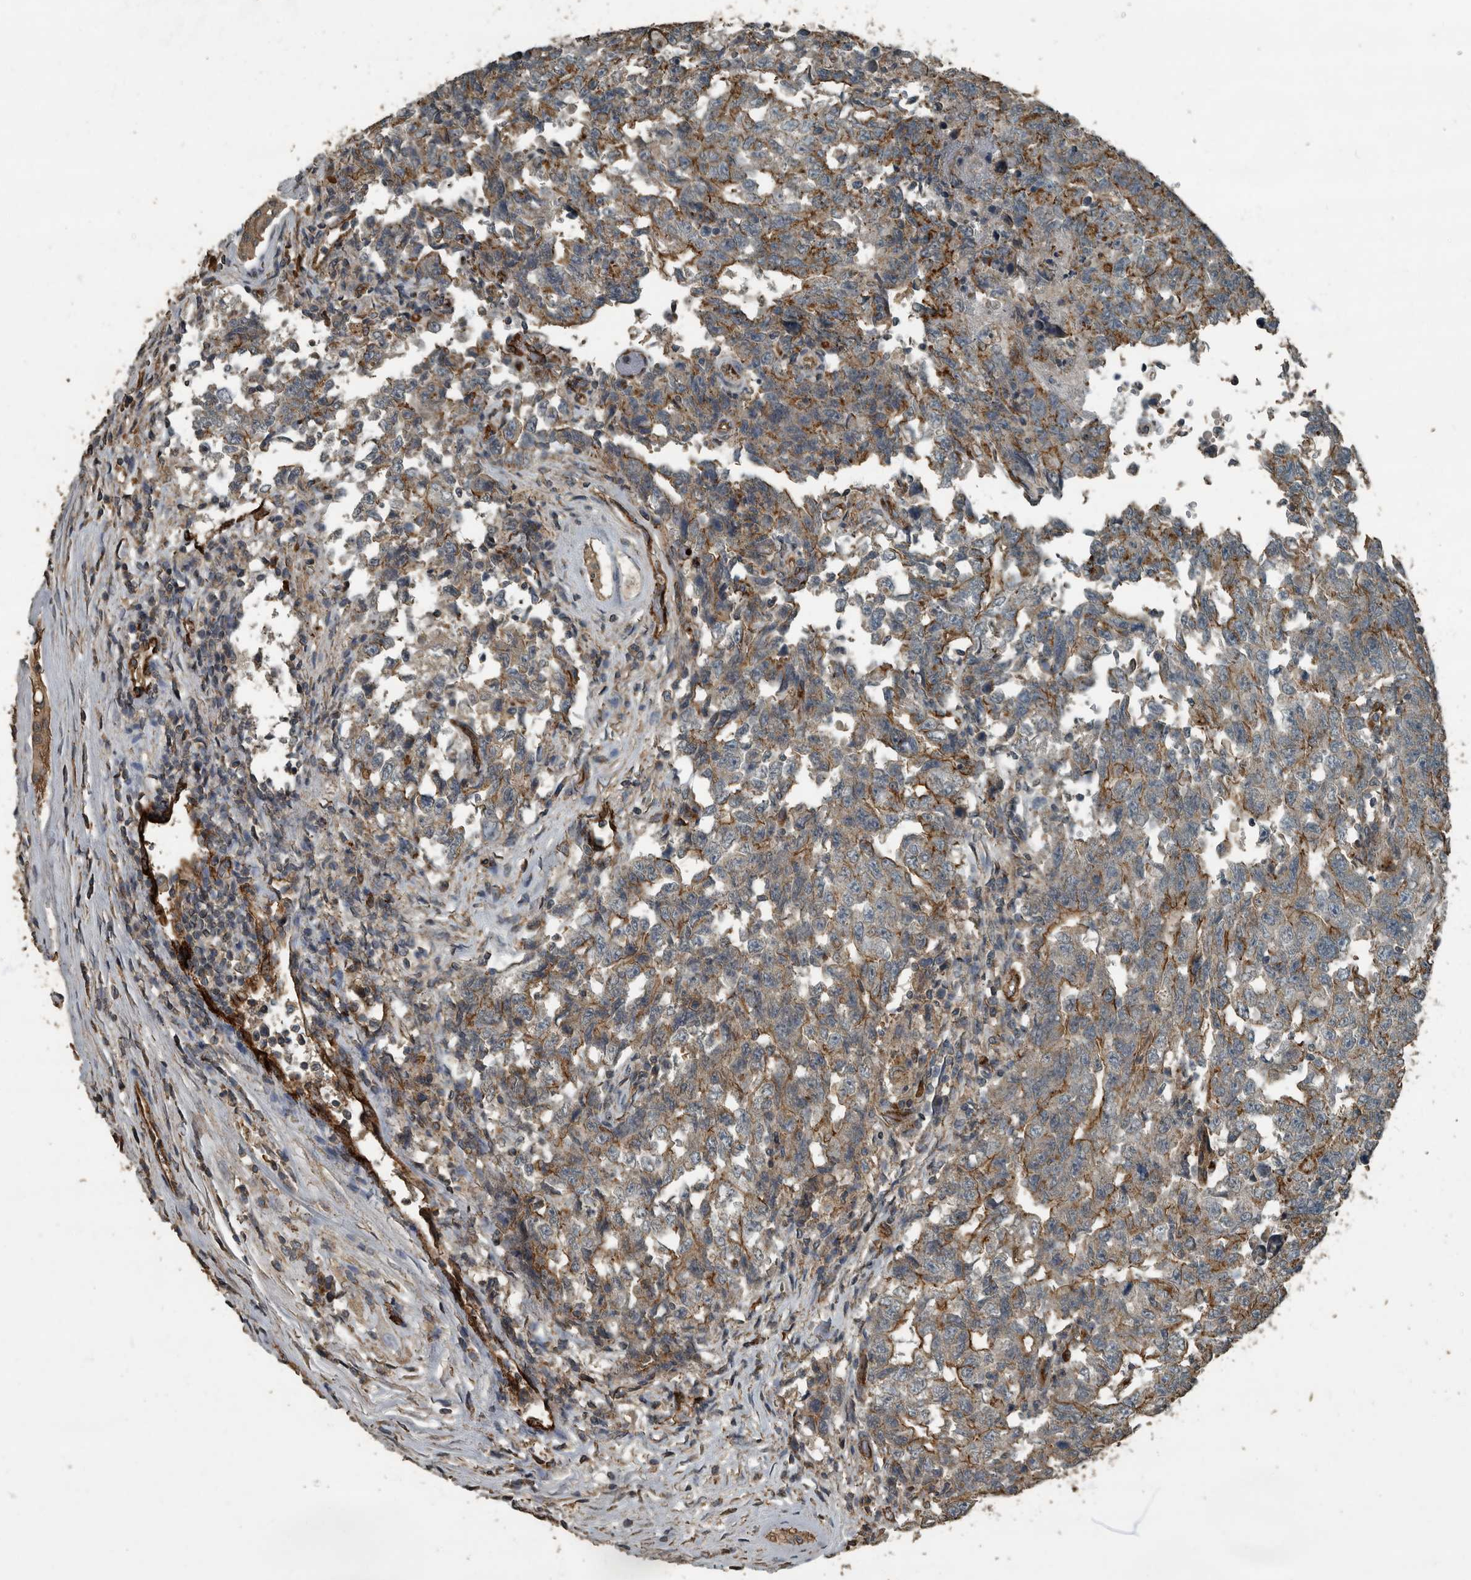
{"staining": {"intensity": "moderate", "quantity": "25%-75%", "location": "cytoplasmic/membranous"}, "tissue": "testis cancer", "cell_type": "Tumor cells", "image_type": "cancer", "snomed": [{"axis": "morphology", "description": "Carcinoma, Embryonal, NOS"}, {"axis": "topography", "description": "Testis"}], "caption": "A high-resolution photomicrograph shows immunohistochemistry (IHC) staining of embryonal carcinoma (testis), which displays moderate cytoplasmic/membranous staining in about 25%-75% of tumor cells.", "gene": "IL15RA", "patient": {"sex": "male", "age": 26}}